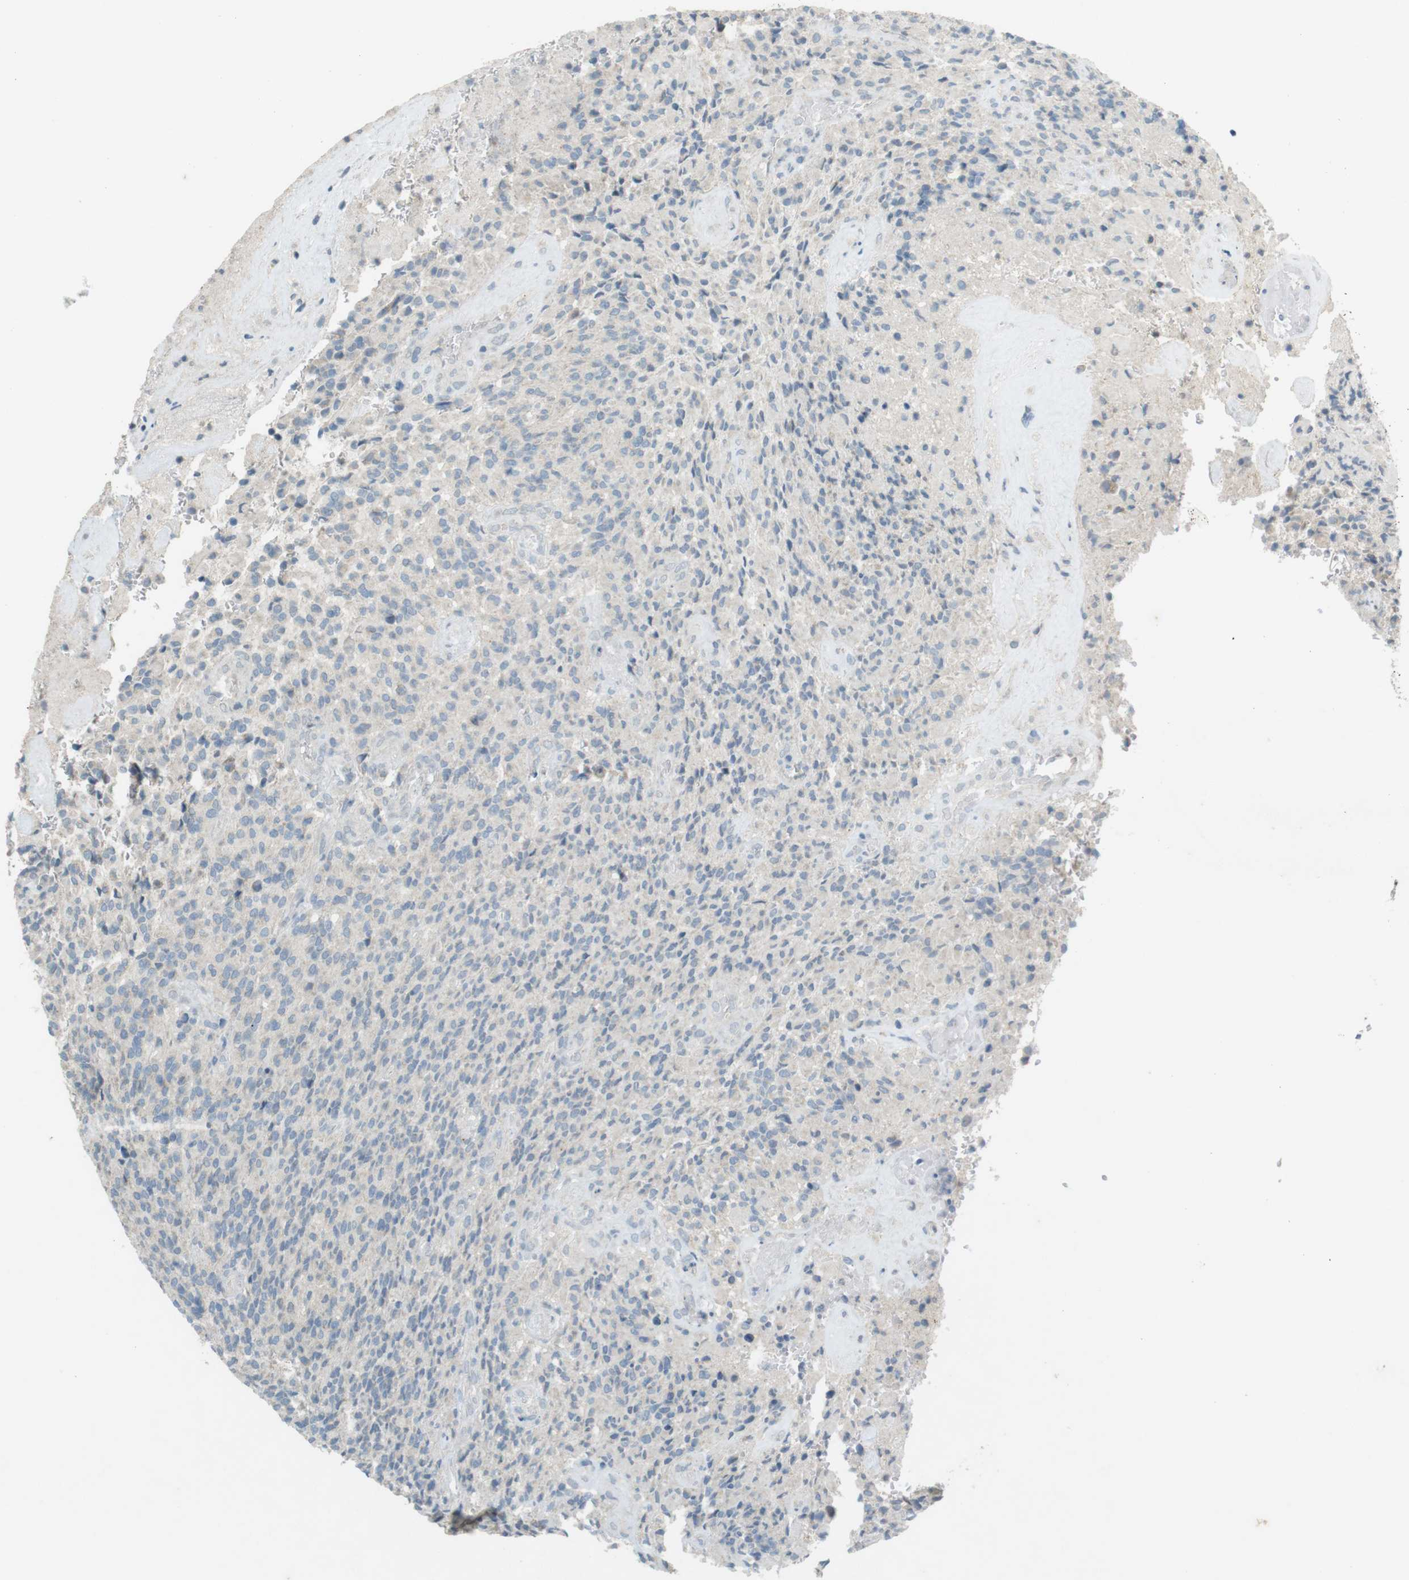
{"staining": {"intensity": "negative", "quantity": "none", "location": "none"}, "tissue": "glioma", "cell_type": "Tumor cells", "image_type": "cancer", "snomed": [{"axis": "morphology", "description": "Glioma, malignant, High grade"}, {"axis": "topography", "description": "Brain"}], "caption": "The immunohistochemistry image has no significant positivity in tumor cells of glioma tissue.", "gene": "MUC5B", "patient": {"sex": "male", "age": 71}}